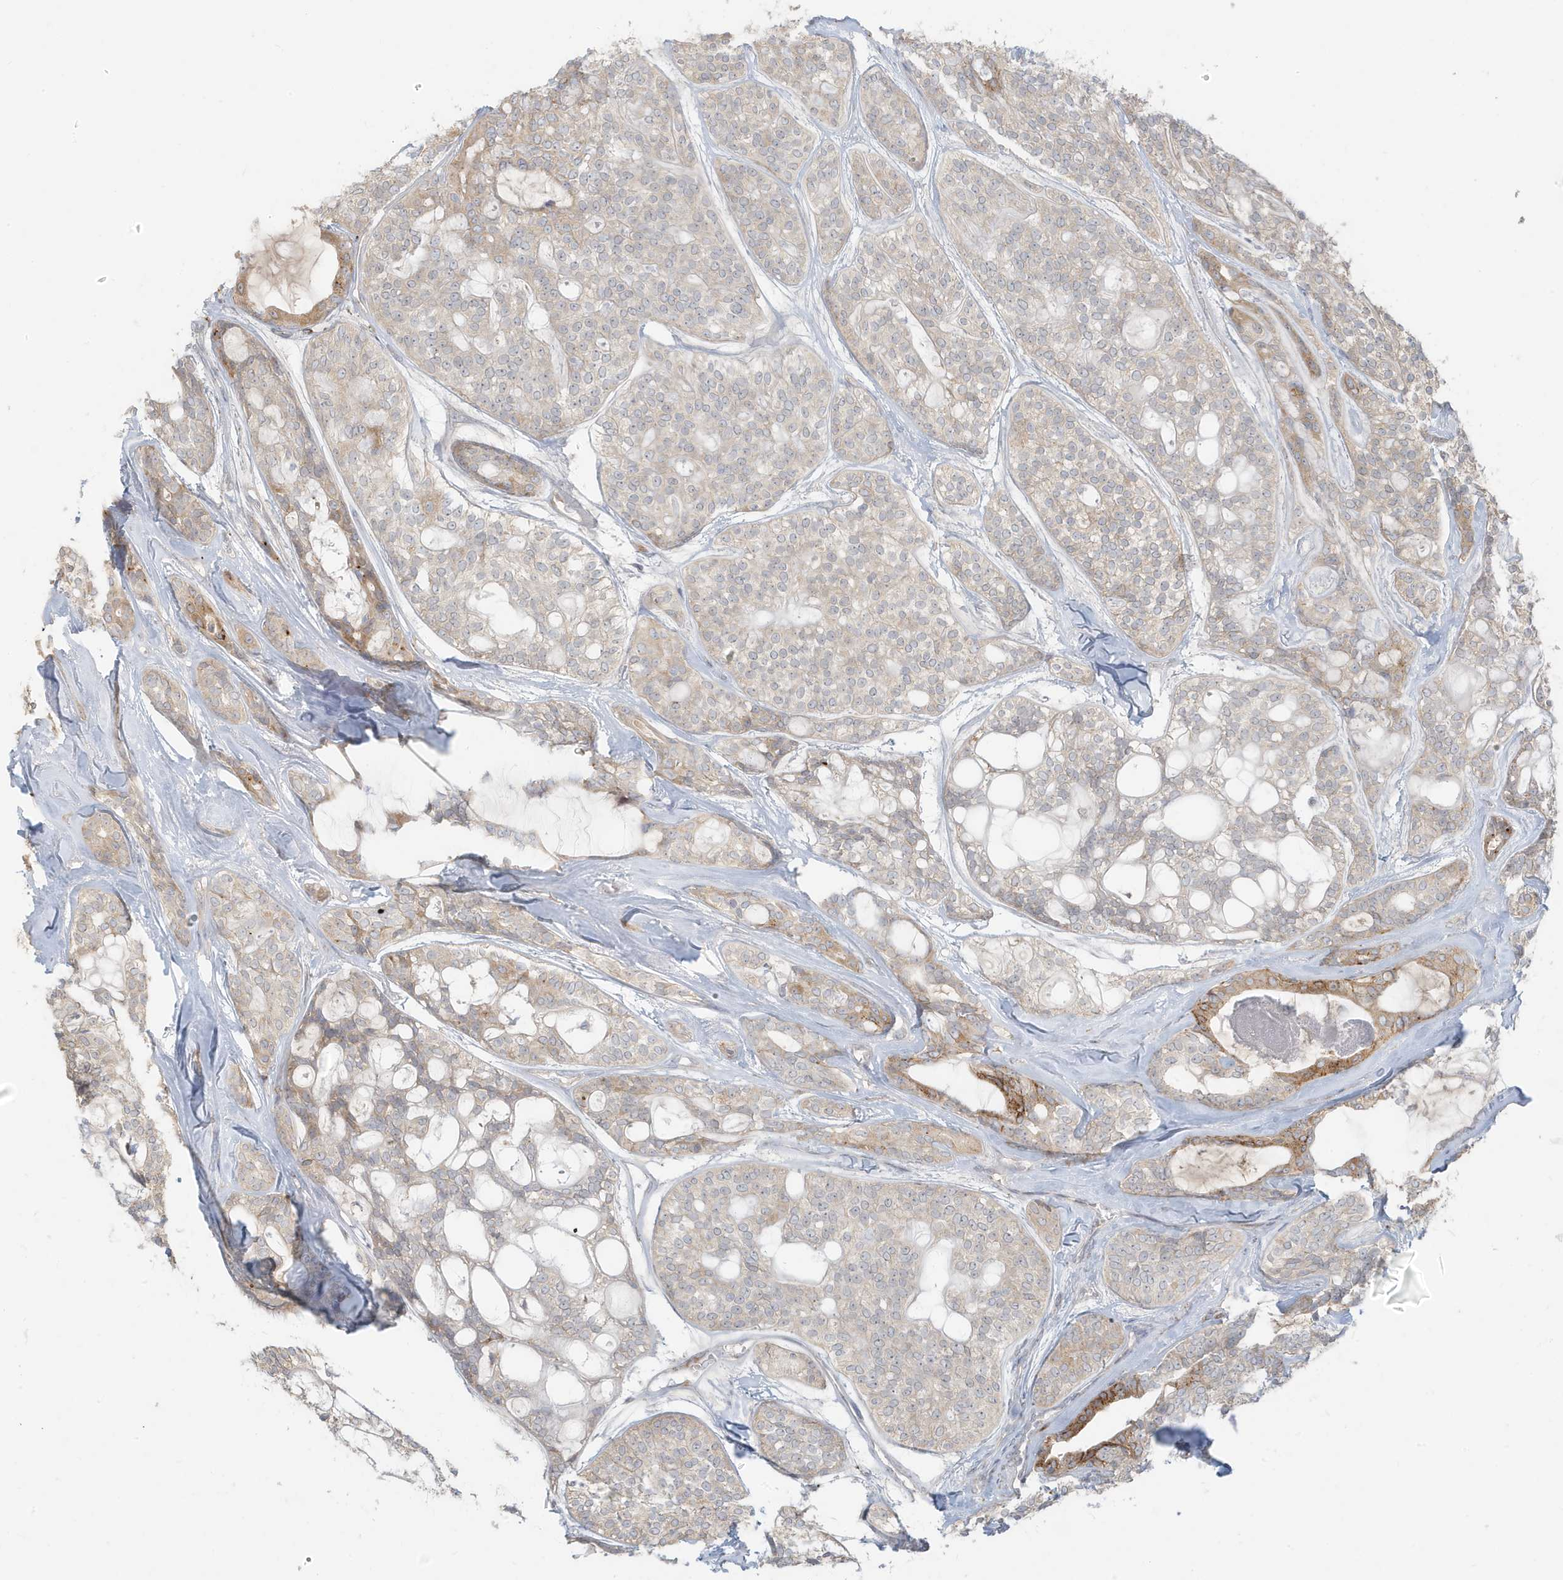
{"staining": {"intensity": "weak", "quantity": "<25%", "location": "cytoplasmic/membranous"}, "tissue": "head and neck cancer", "cell_type": "Tumor cells", "image_type": "cancer", "snomed": [{"axis": "morphology", "description": "Adenocarcinoma, NOS"}, {"axis": "topography", "description": "Head-Neck"}], "caption": "A high-resolution micrograph shows IHC staining of head and neck cancer, which exhibits no significant staining in tumor cells.", "gene": "MCOLN1", "patient": {"sex": "male", "age": 66}}